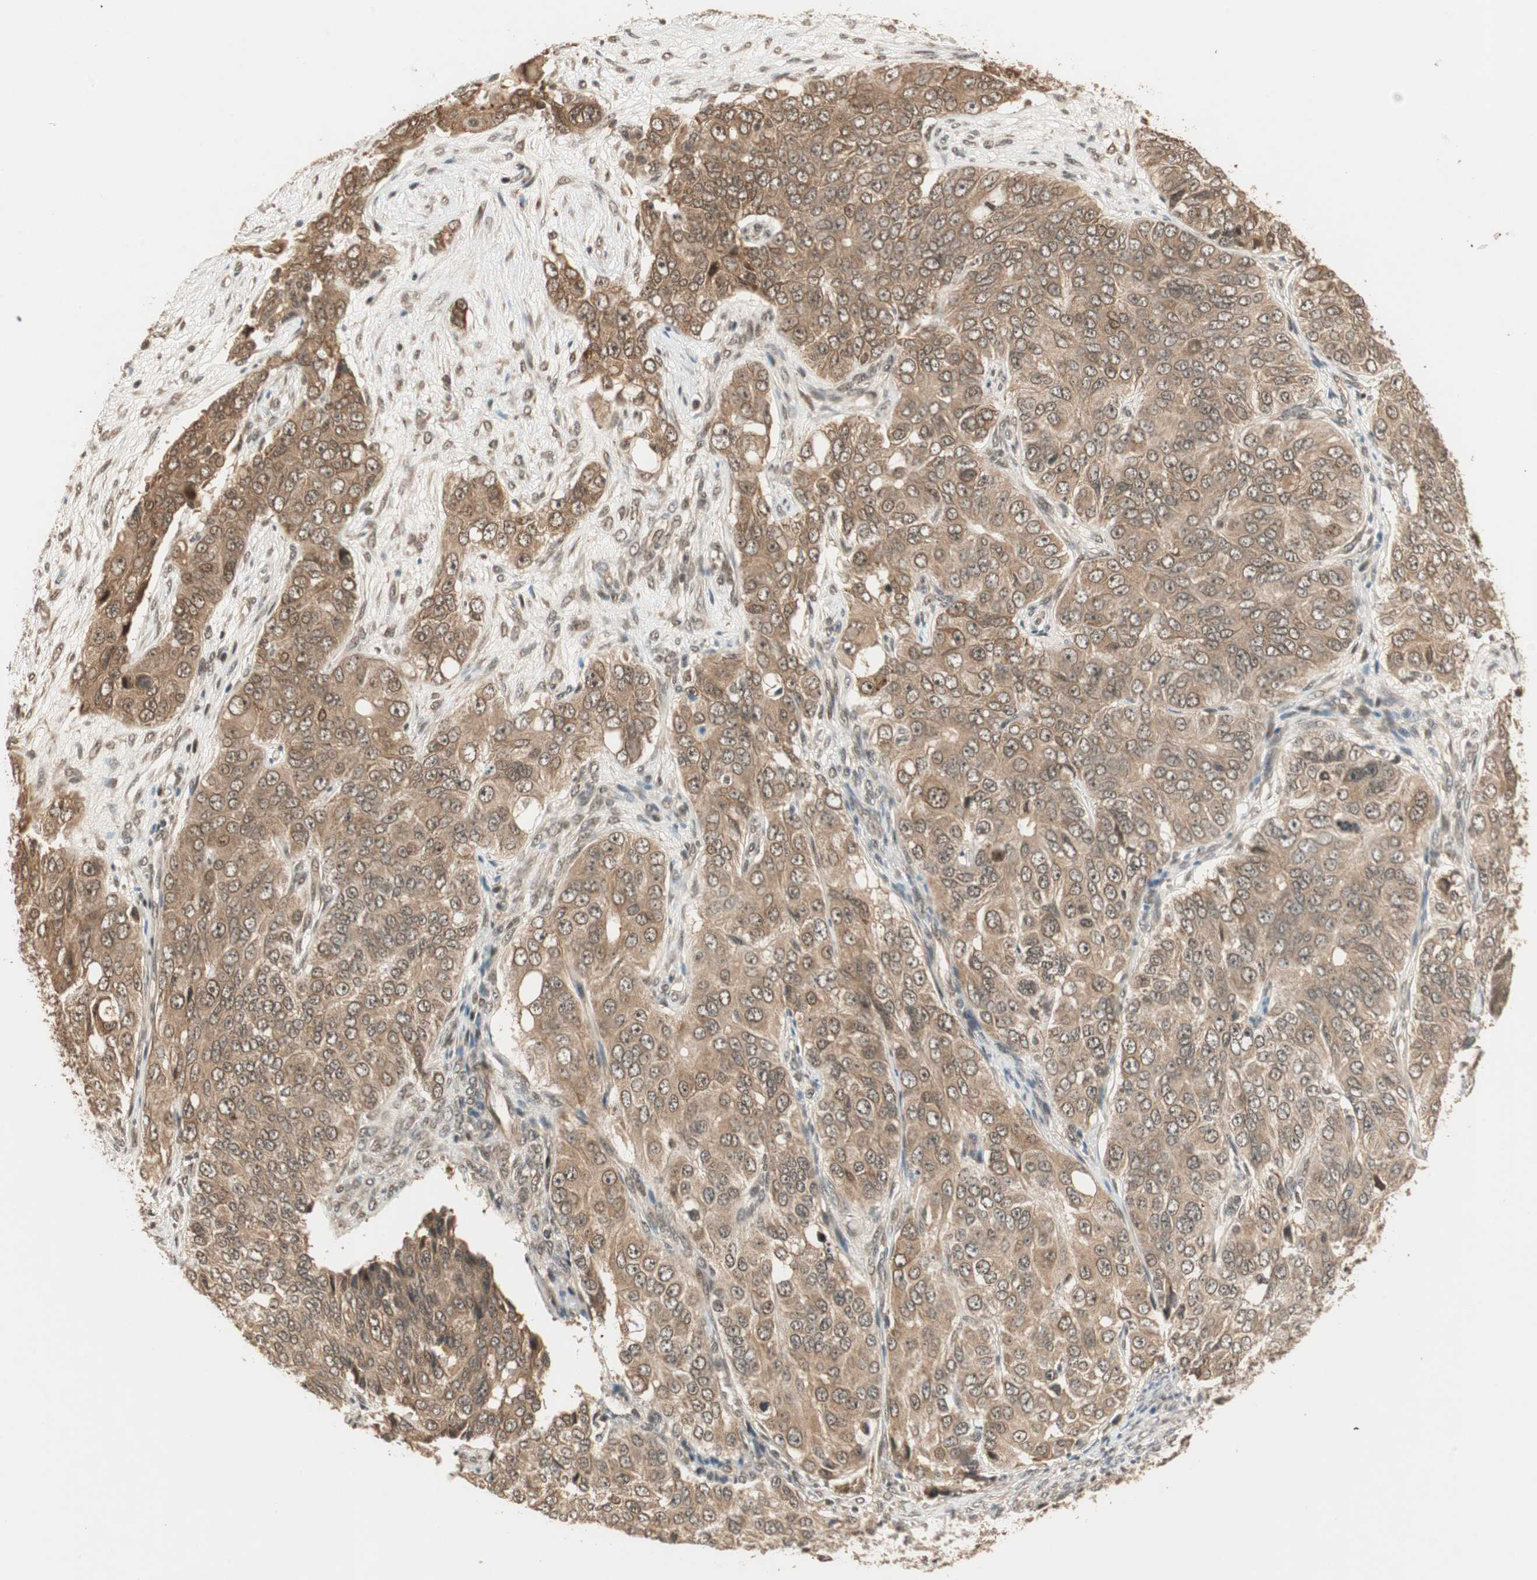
{"staining": {"intensity": "moderate", "quantity": ">75%", "location": "cytoplasmic/membranous,nuclear"}, "tissue": "ovarian cancer", "cell_type": "Tumor cells", "image_type": "cancer", "snomed": [{"axis": "morphology", "description": "Carcinoma, endometroid"}, {"axis": "topography", "description": "Ovary"}], "caption": "Human ovarian cancer stained for a protein (brown) demonstrates moderate cytoplasmic/membranous and nuclear positive positivity in about >75% of tumor cells.", "gene": "ZSCAN31", "patient": {"sex": "female", "age": 51}}